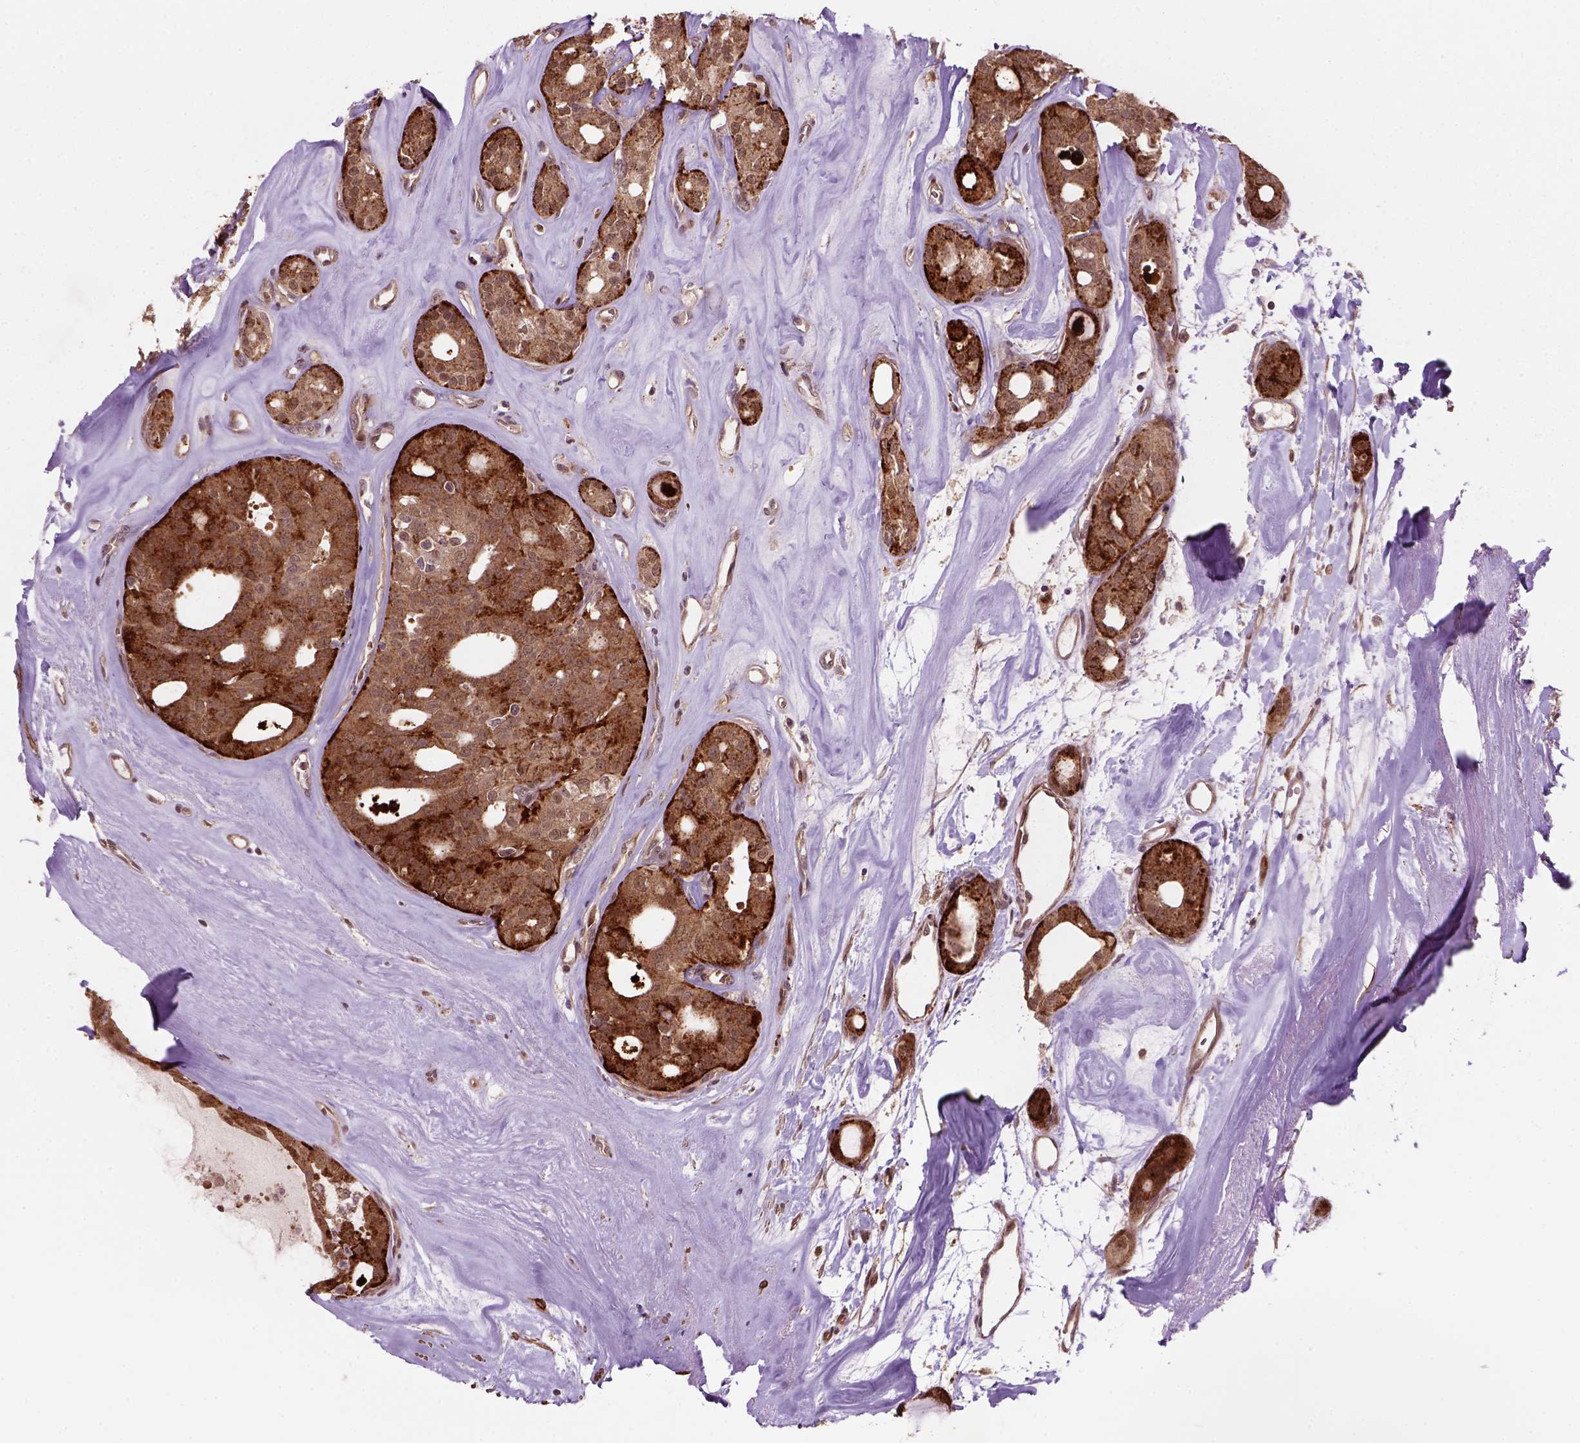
{"staining": {"intensity": "strong", "quantity": "25%-75%", "location": "cytoplasmic/membranous,nuclear"}, "tissue": "thyroid cancer", "cell_type": "Tumor cells", "image_type": "cancer", "snomed": [{"axis": "morphology", "description": "Follicular adenoma carcinoma, NOS"}, {"axis": "topography", "description": "Thyroid gland"}], "caption": "Strong cytoplasmic/membranous and nuclear positivity is appreciated in approximately 25%-75% of tumor cells in thyroid cancer.", "gene": "PSMD11", "patient": {"sex": "male", "age": 75}}